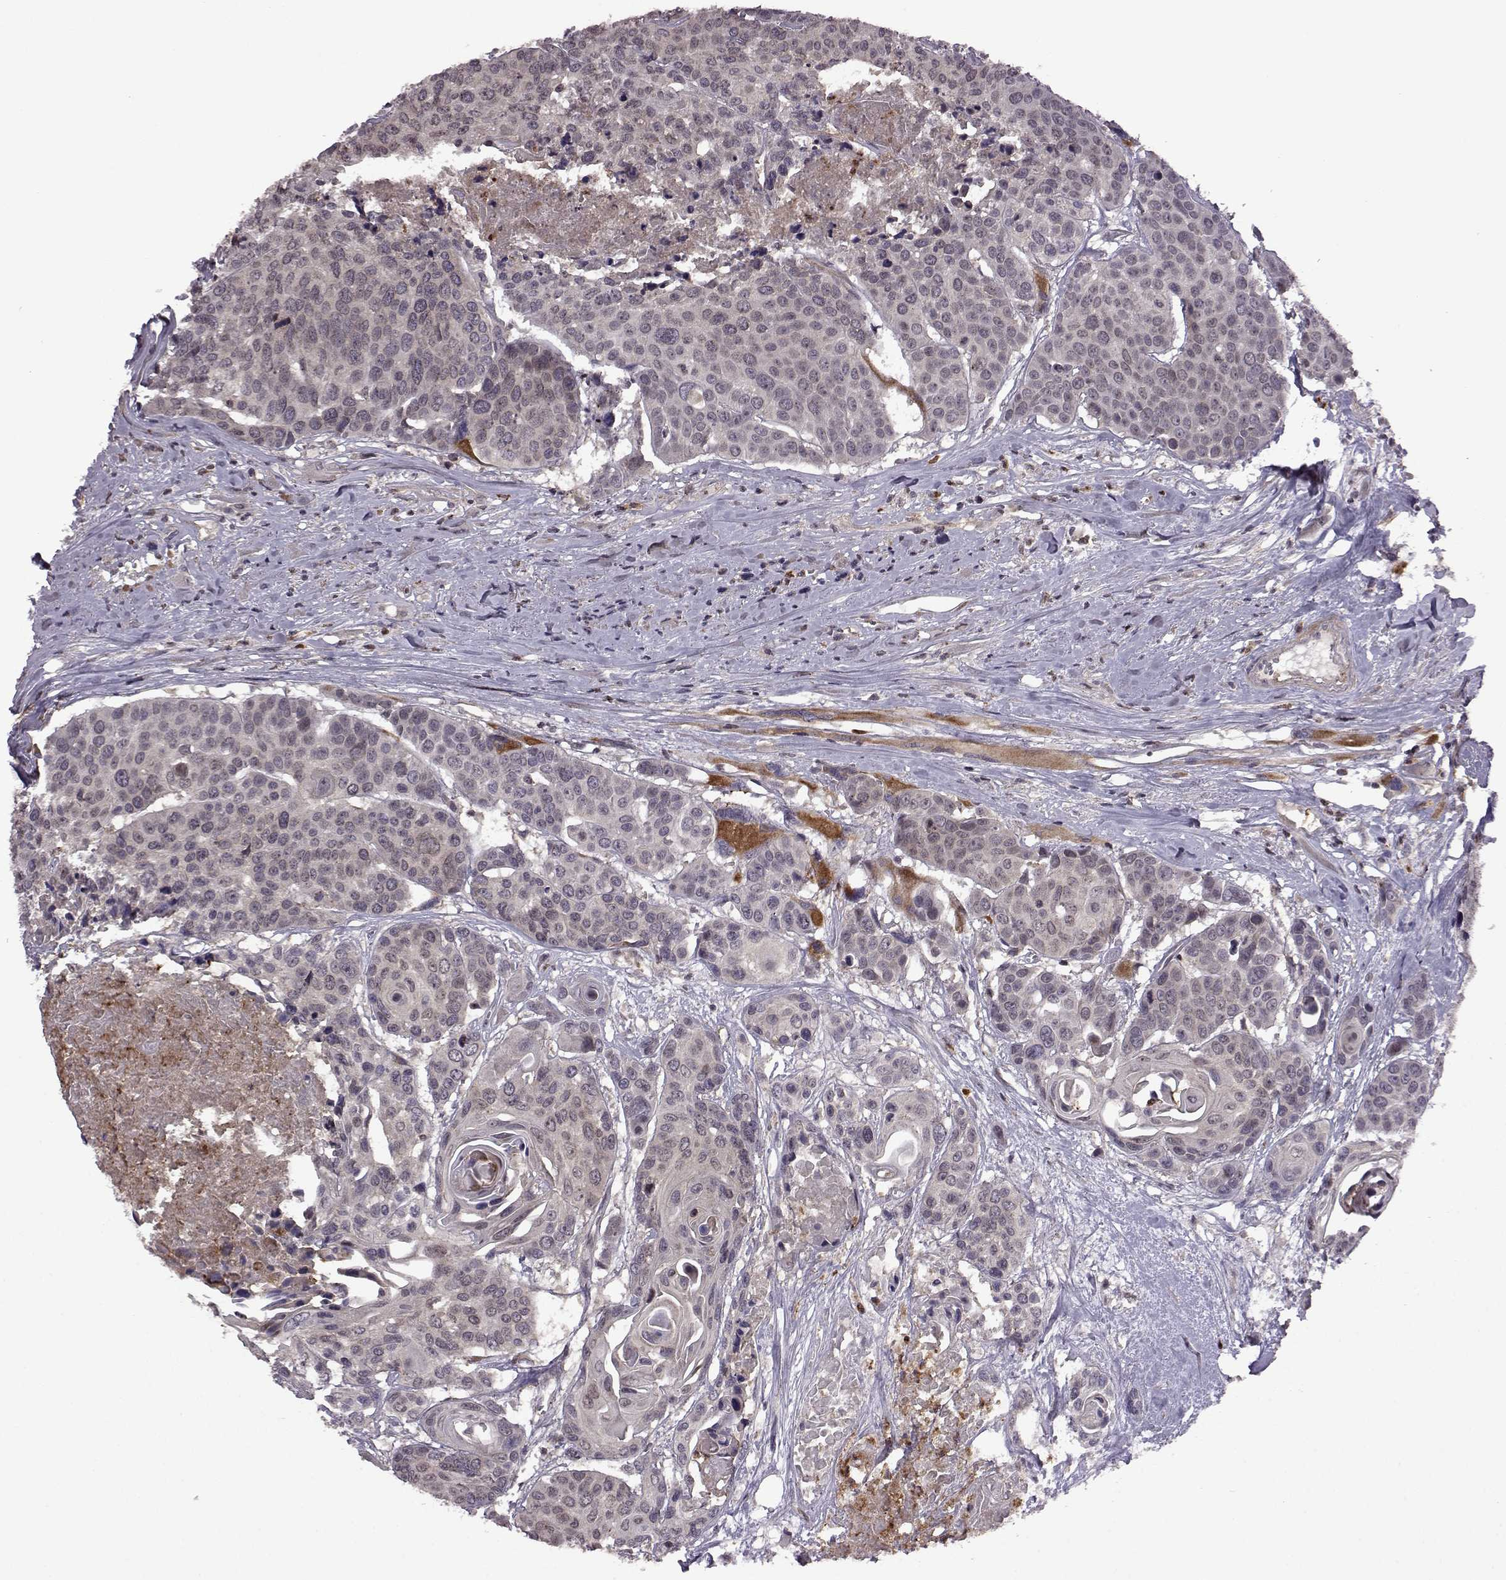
{"staining": {"intensity": "negative", "quantity": "none", "location": "none"}, "tissue": "head and neck cancer", "cell_type": "Tumor cells", "image_type": "cancer", "snomed": [{"axis": "morphology", "description": "Squamous cell carcinoma, NOS"}, {"axis": "topography", "description": "Oral tissue"}, {"axis": "topography", "description": "Head-Neck"}], "caption": "The histopathology image exhibits no significant expression in tumor cells of squamous cell carcinoma (head and neck).", "gene": "TRMU", "patient": {"sex": "male", "age": 56}}